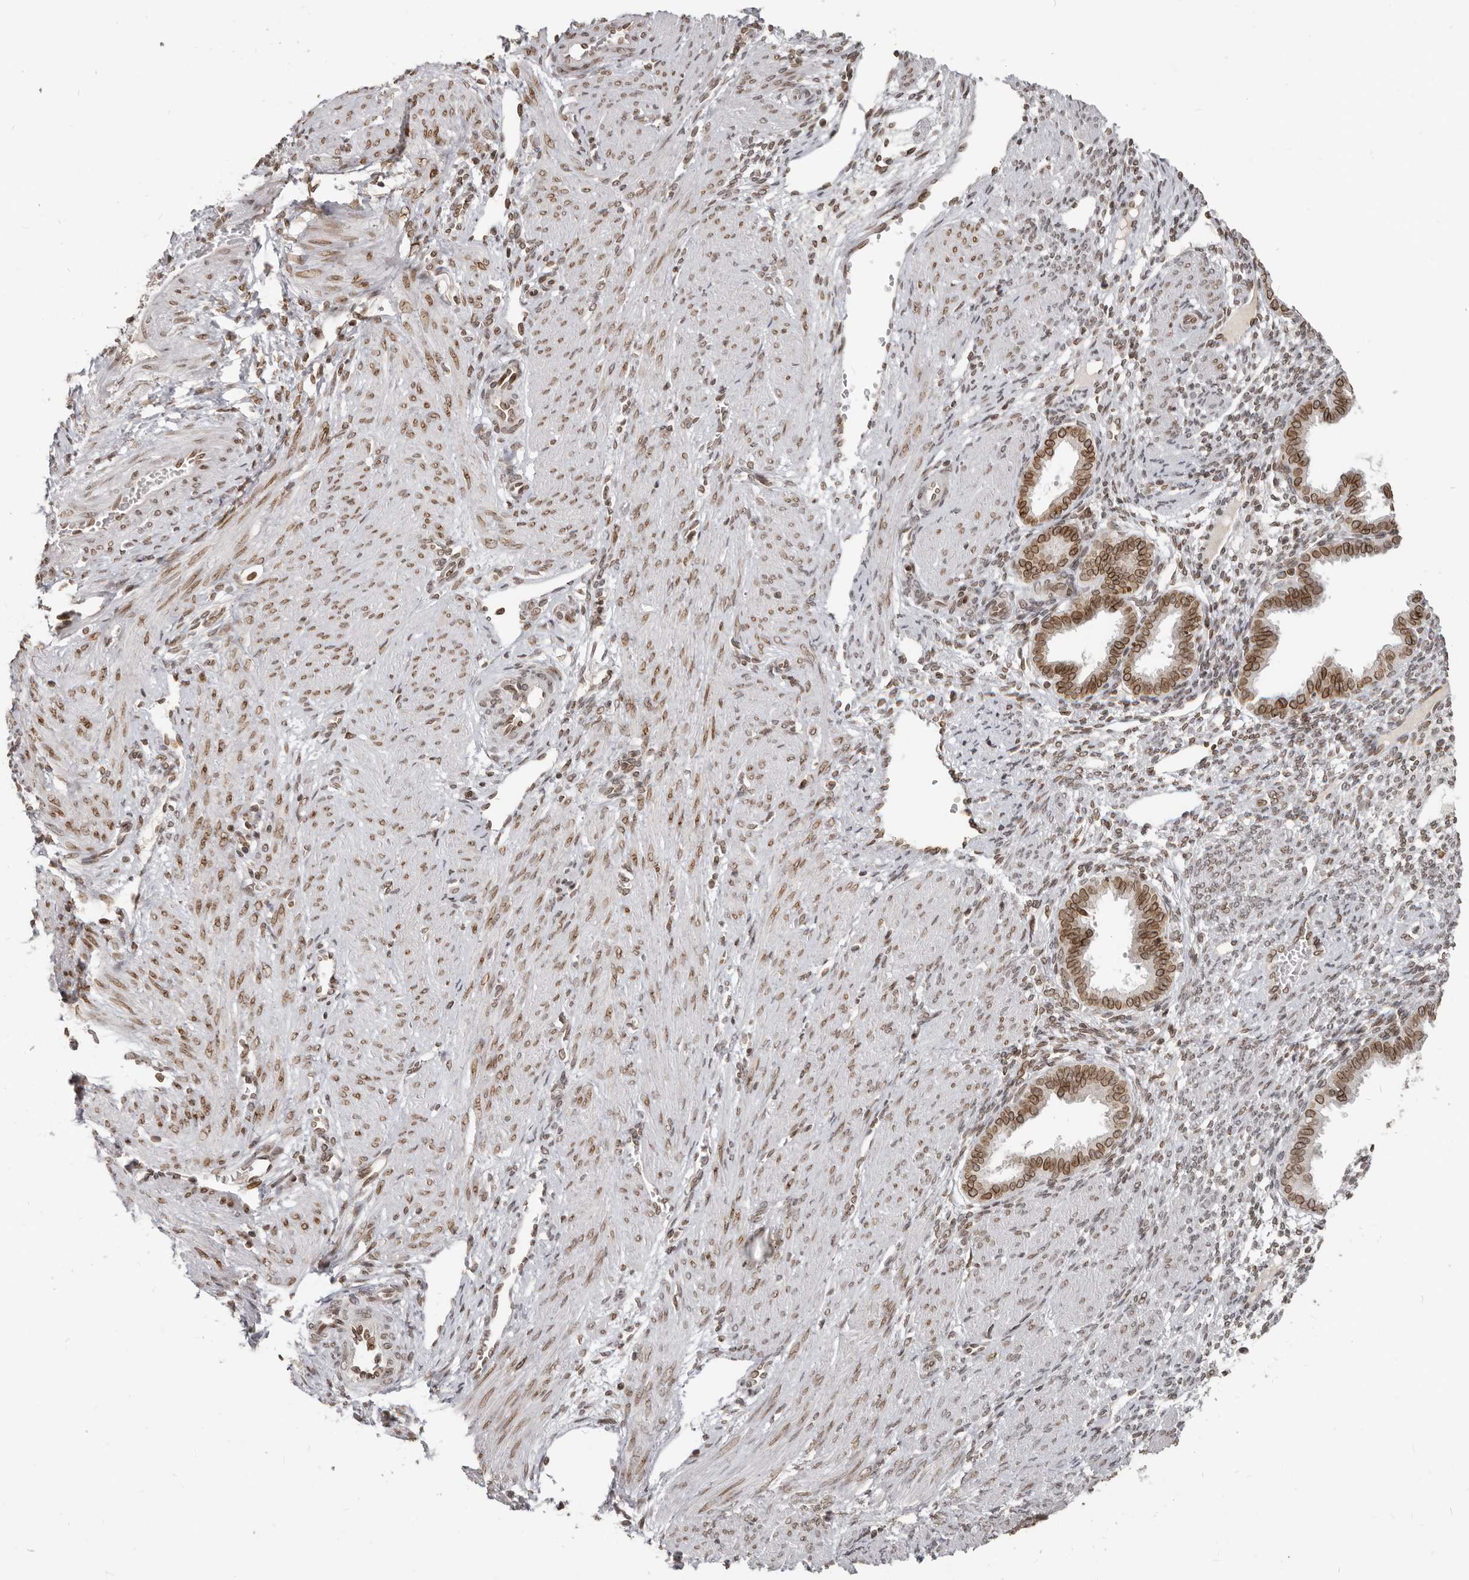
{"staining": {"intensity": "weak", "quantity": "25%-75%", "location": "cytoplasmic/membranous,nuclear"}, "tissue": "endometrium", "cell_type": "Cells in endometrial stroma", "image_type": "normal", "snomed": [{"axis": "morphology", "description": "Normal tissue, NOS"}, {"axis": "topography", "description": "Endometrium"}], "caption": "Immunohistochemical staining of unremarkable human endometrium demonstrates weak cytoplasmic/membranous,nuclear protein expression in about 25%-75% of cells in endometrial stroma. Using DAB (3,3'-diaminobenzidine) (brown) and hematoxylin (blue) stains, captured at high magnification using brightfield microscopy.", "gene": "NUP153", "patient": {"sex": "female", "age": 33}}